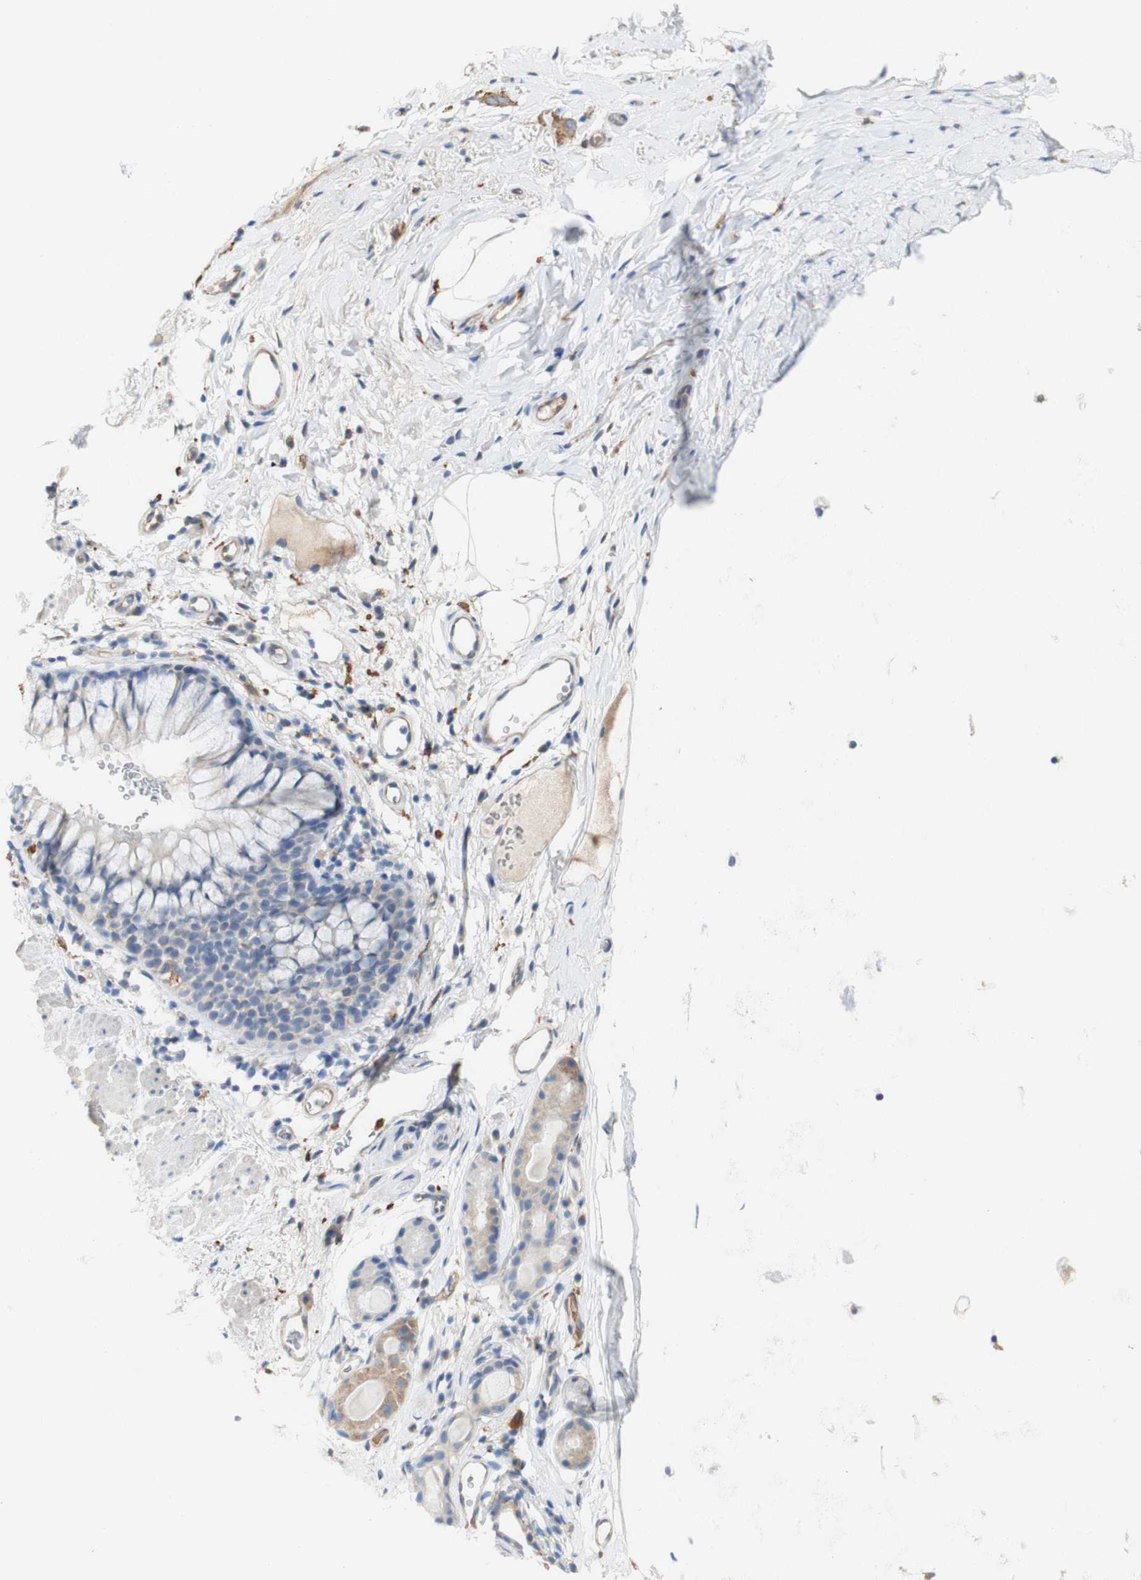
{"staining": {"intensity": "weak", "quantity": "25%-75%", "location": "cytoplasmic/membranous"}, "tissue": "bronchus", "cell_type": "Respiratory epithelial cells", "image_type": "normal", "snomed": [{"axis": "morphology", "description": "Normal tissue, NOS"}, {"axis": "topography", "description": "Cartilage tissue"}, {"axis": "topography", "description": "Bronchus"}], "caption": "Human bronchus stained with a protein marker demonstrates weak staining in respiratory epithelial cells.", "gene": "FCGRT", "patient": {"sex": "female", "age": 53}}